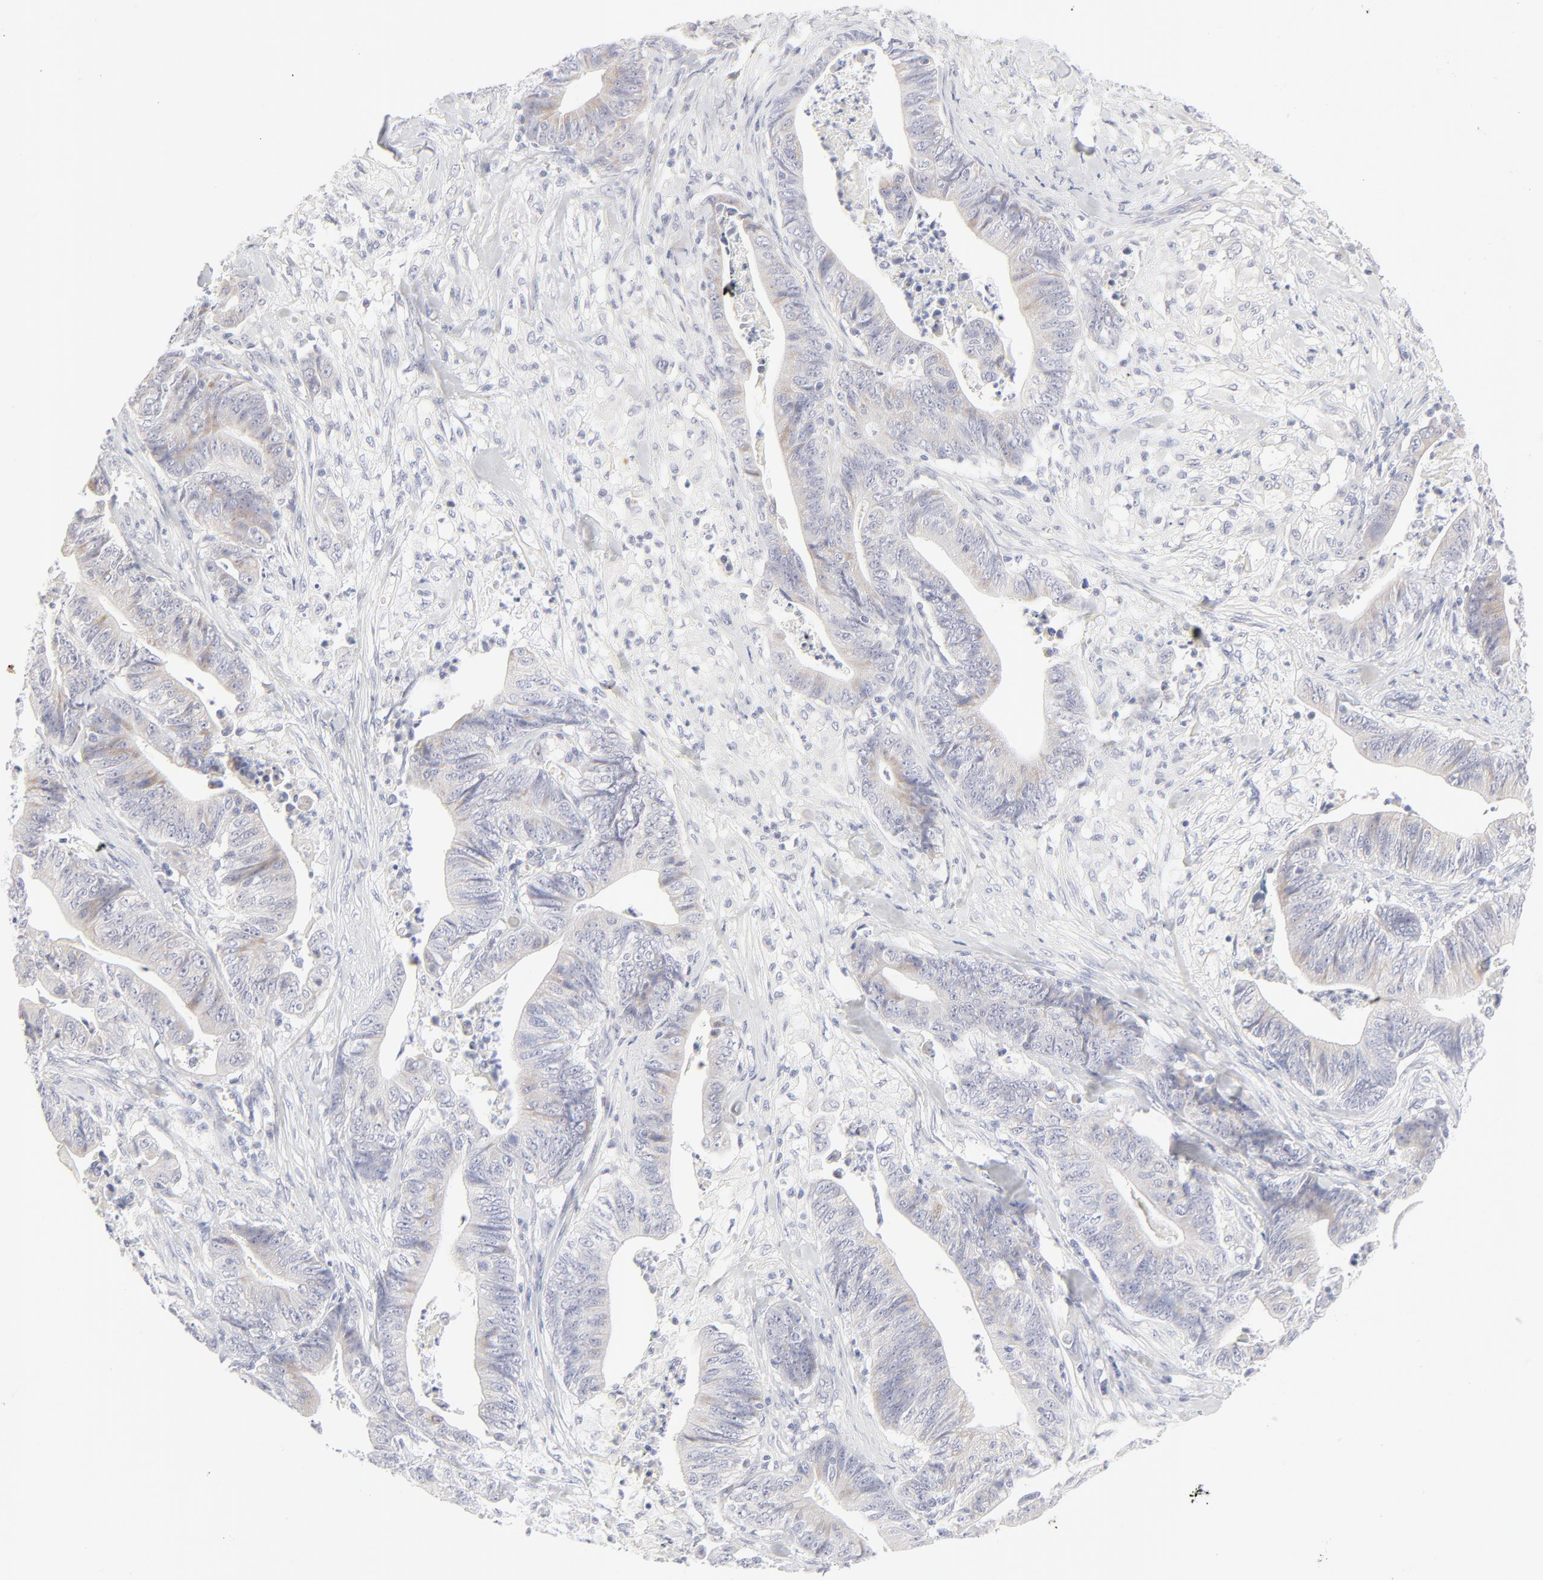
{"staining": {"intensity": "moderate", "quantity": "25%-75%", "location": "cytoplasmic/membranous"}, "tissue": "stomach cancer", "cell_type": "Tumor cells", "image_type": "cancer", "snomed": [{"axis": "morphology", "description": "Adenocarcinoma, NOS"}, {"axis": "topography", "description": "Stomach, lower"}], "caption": "Human stomach cancer stained with a protein marker displays moderate staining in tumor cells.", "gene": "NPNT", "patient": {"sex": "female", "age": 86}}